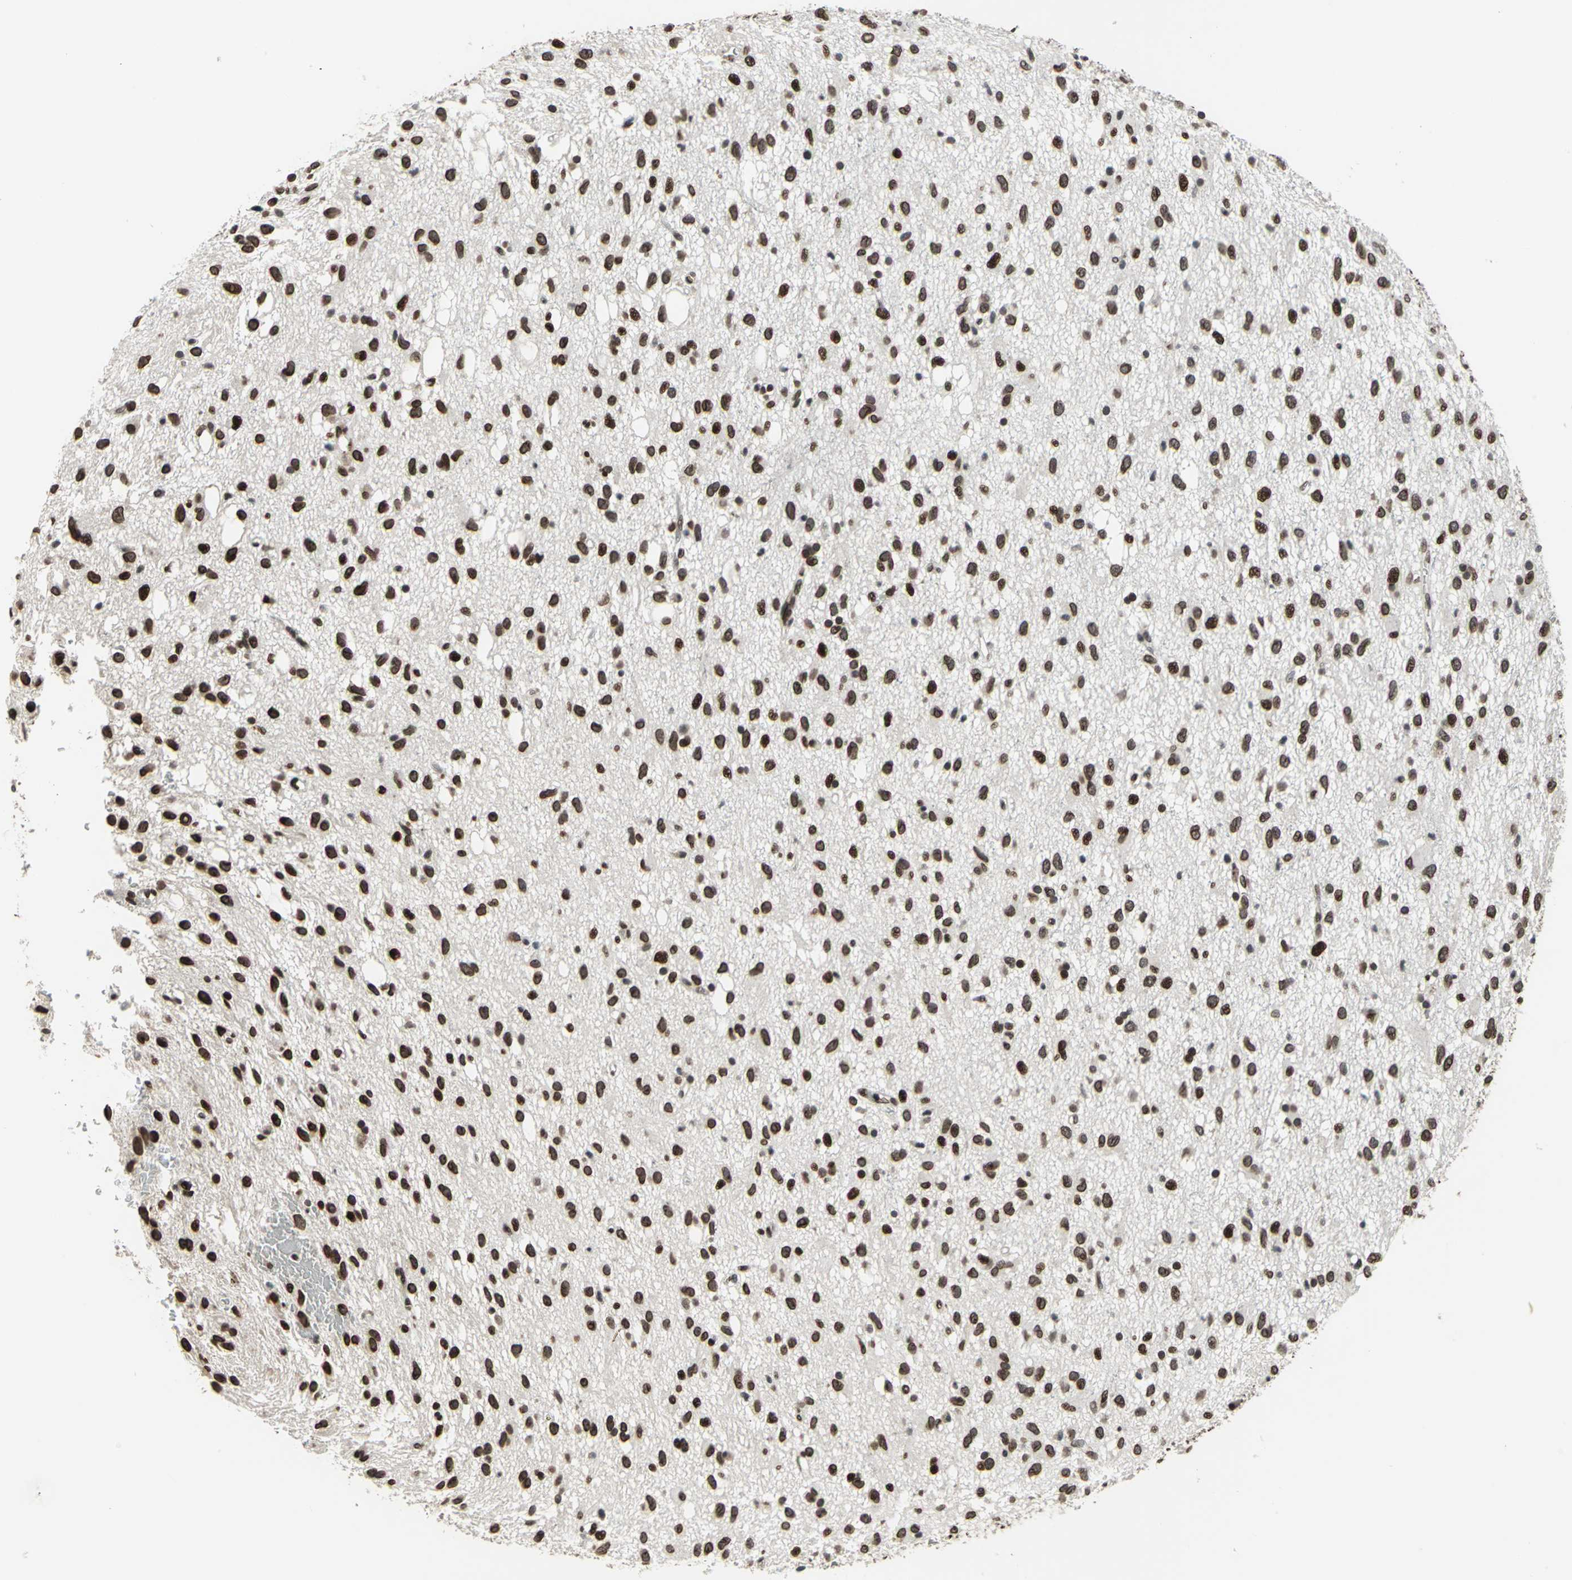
{"staining": {"intensity": "strong", "quantity": ">75%", "location": "nuclear"}, "tissue": "glioma", "cell_type": "Tumor cells", "image_type": "cancer", "snomed": [{"axis": "morphology", "description": "Glioma, malignant, Low grade"}, {"axis": "topography", "description": "Brain"}], "caption": "Glioma stained with a protein marker reveals strong staining in tumor cells.", "gene": "ISY1", "patient": {"sex": "male", "age": 77}}